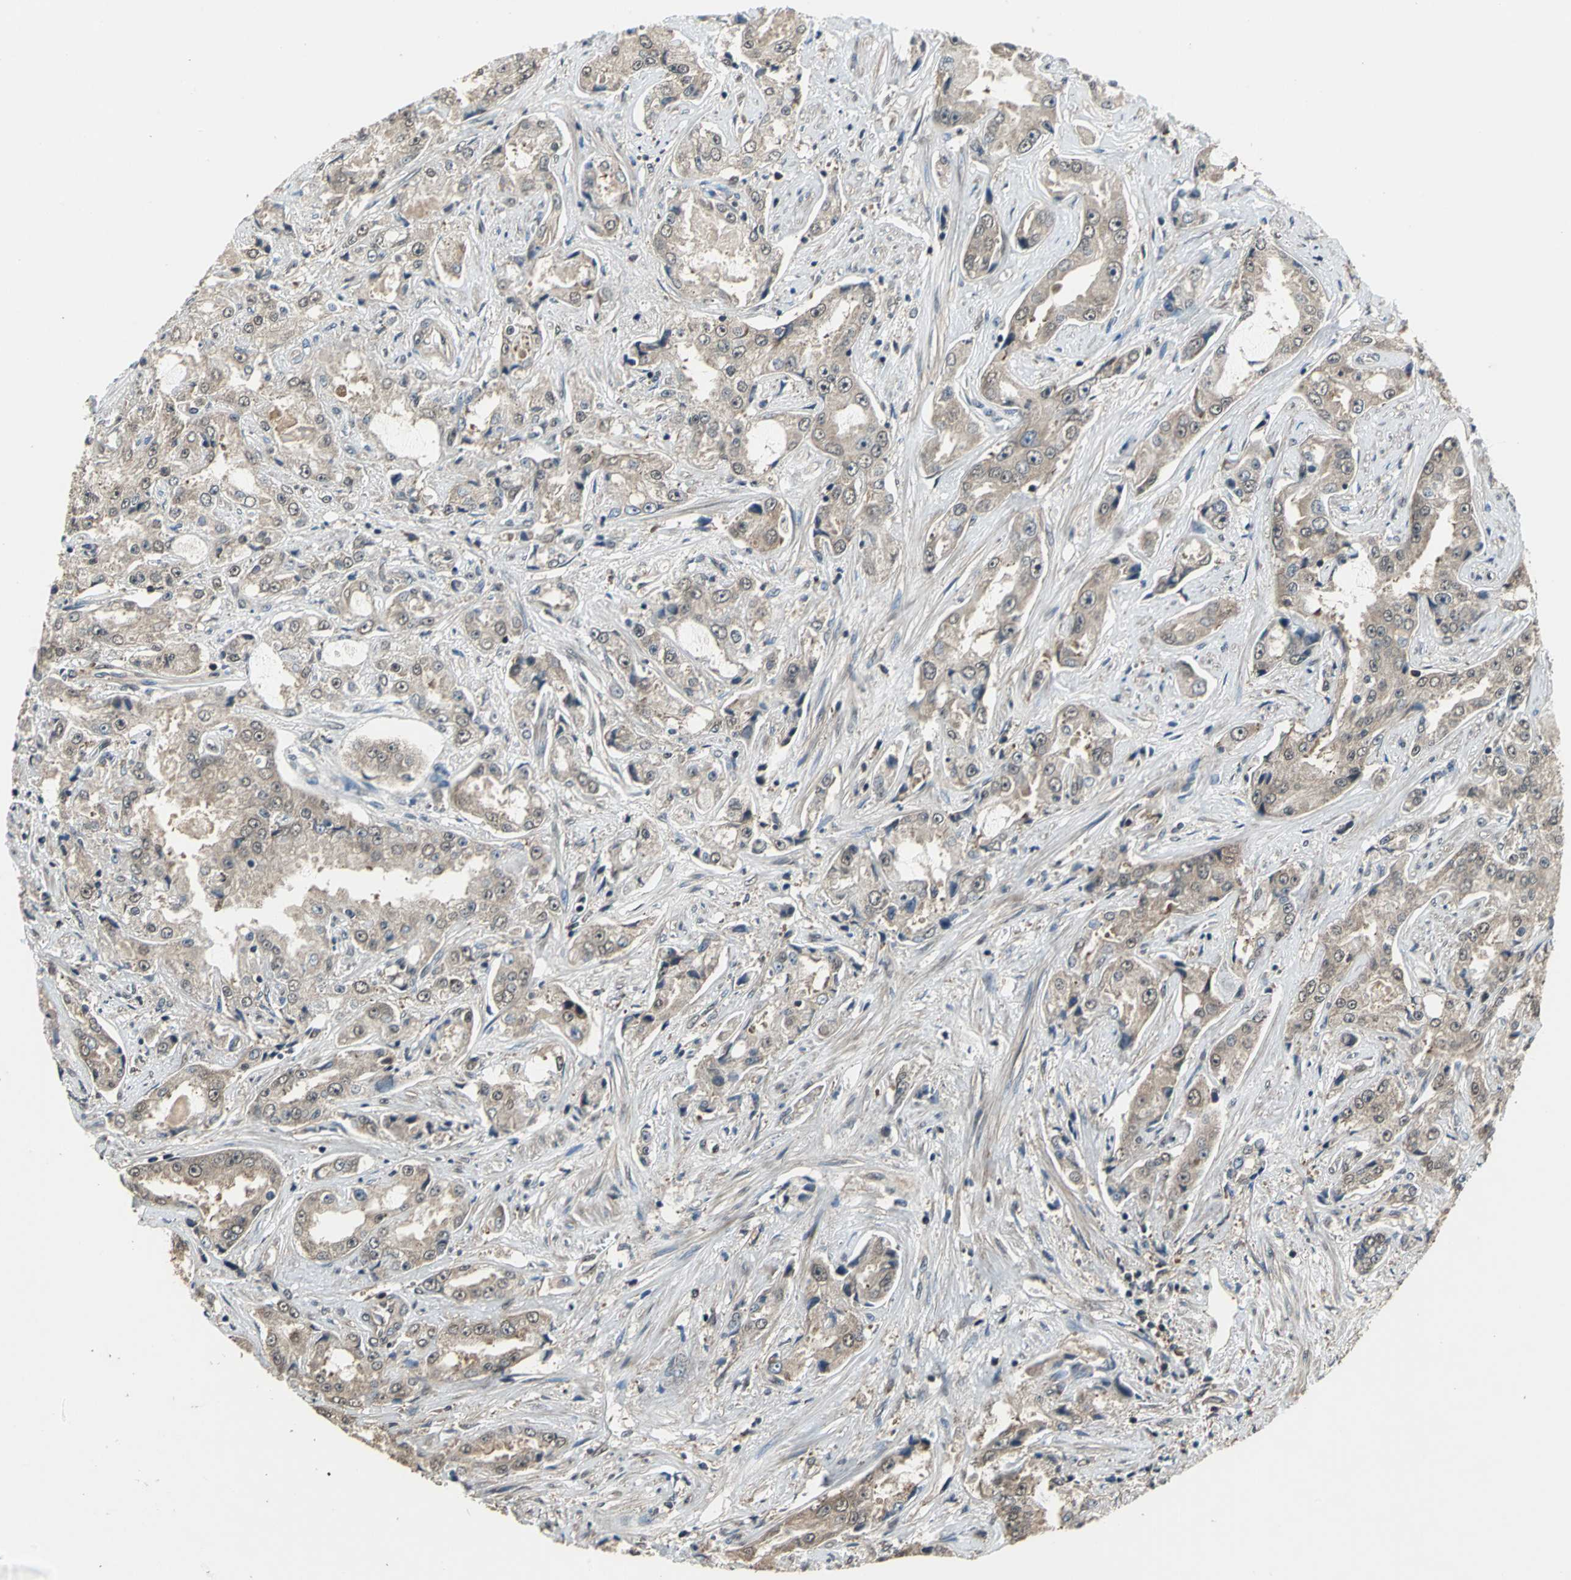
{"staining": {"intensity": "weak", "quantity": ">75%", "location": "cytoplasmic/membranous"}, "tissue": "prostate cancer", "cell_type": "Tumor cells", "image_type": "cancer", "snomed": [{"axis": "morphology", "description": "Adenocarcinoma, High grade"}, {"axis": "topography", "description": "Prostate"}], "caption": "A histopathology image of human high-grade adenocarcinoma (prostate) stained for a protein demonstrates weak cytoplasmic/membranous brown staining in tumor cells.", "gene": "EIF2B2", "patient": {"sex": "male", "age": 73}}